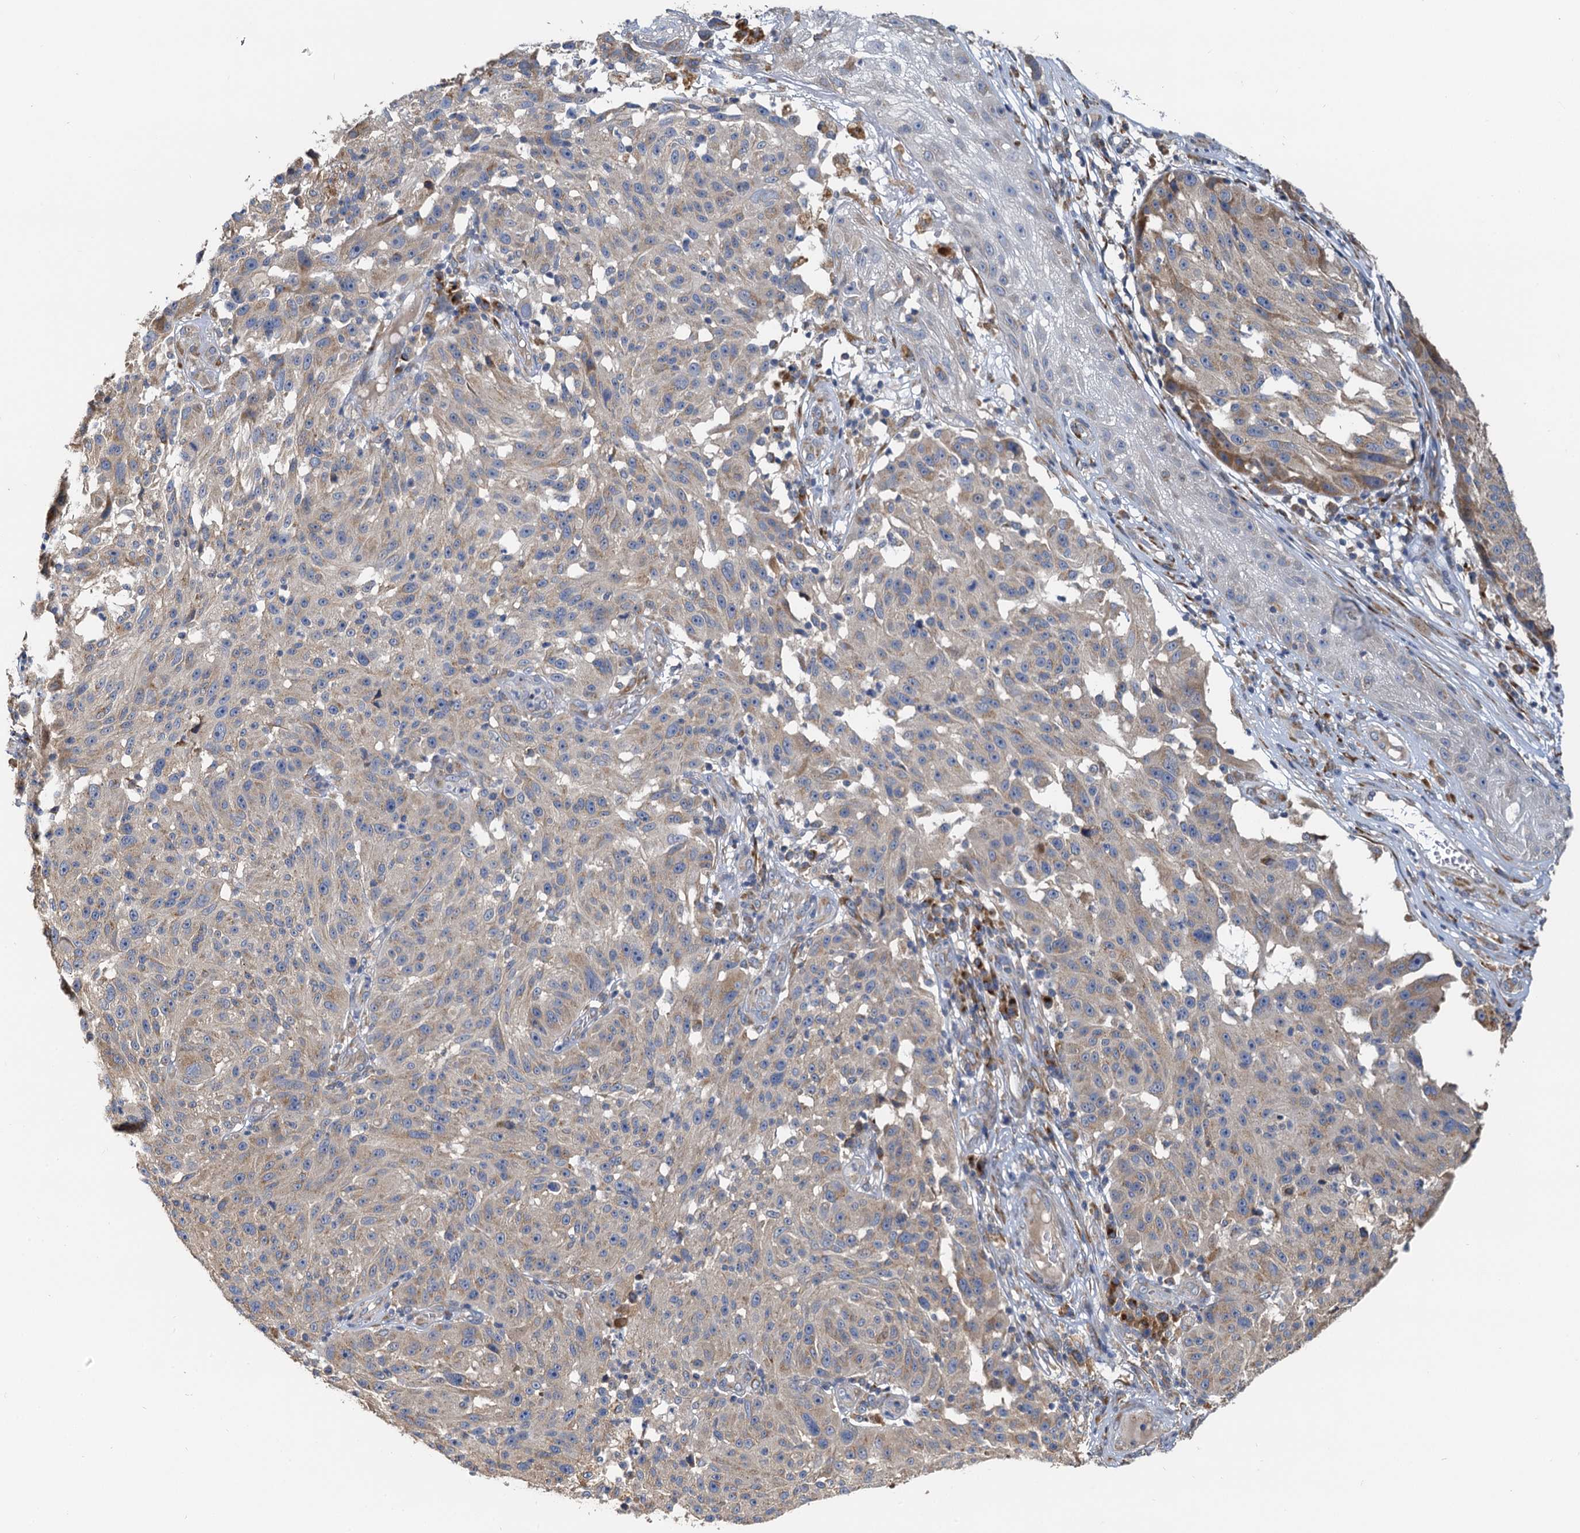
{"staining": {"intensity": "negative", "quantity": "none", "location": "none"}, "tissue": "melanoma", "cell_type": "Tumor cells", "image_type": "cancer", "snomed": [{"axis": "morphology", "description": "Malignant melanoma, NOS"}, {"axis": "topography", "description": "Skin"}], "caption": "The immunohistochemistry histopathology image has no significant staining in tumor cells of malignant melanoma tissue.", "gene": "NKAPD1", "patient": {"sex": "male", "age": 53}}